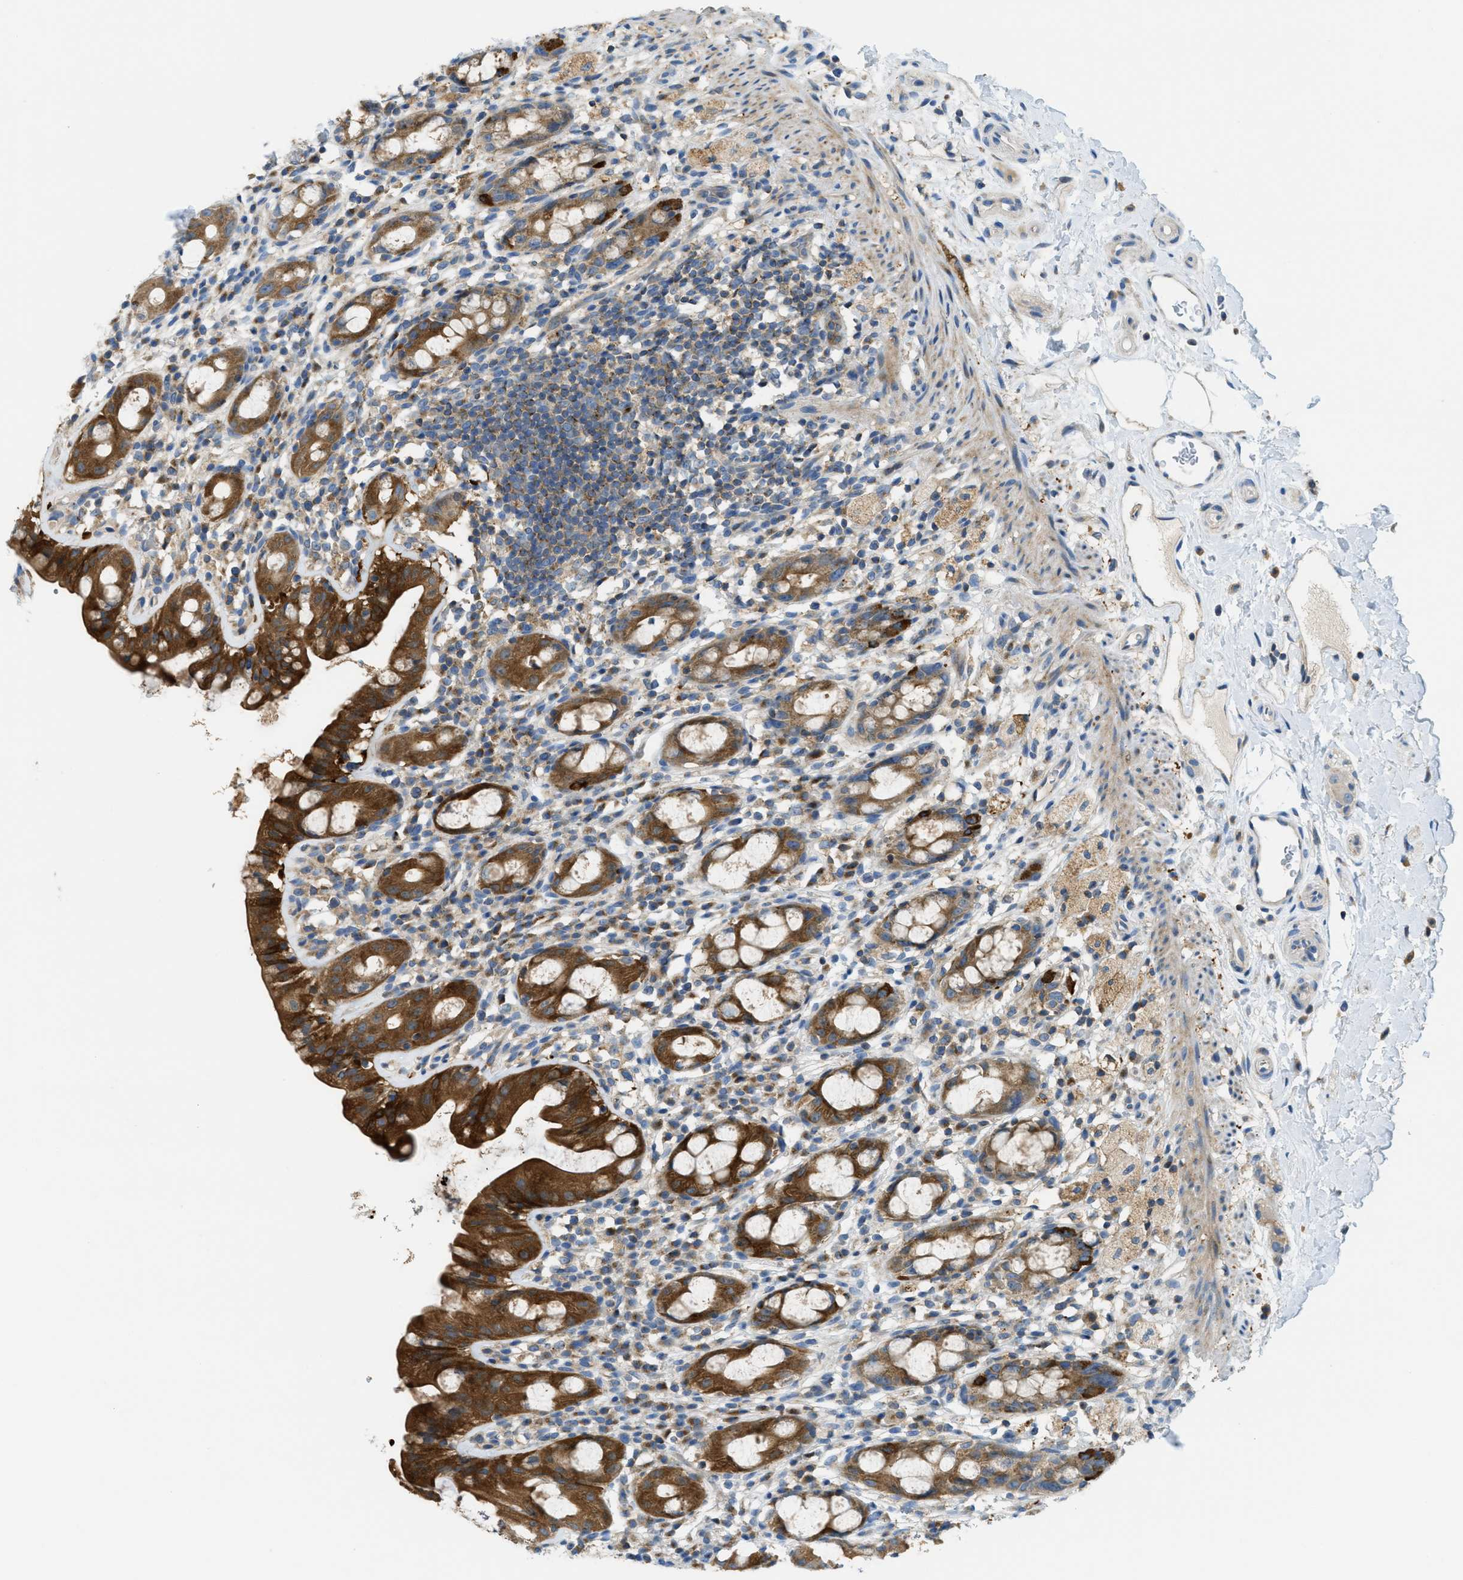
{"staining": {"intensity": "strong", "quantity": ">75%", "location": "cytoplasmic/membranous"}, "tissue": "rectum", "cell_type": "Glandular cells", "image_type": "normal", "snomed": [{"axis": "morphology", "description": "Normal tissue, NOS"}, {"axis": "topography", "description": "Rectum"}], "caption": "Strong cytoplasmic/membranous staining is seen in about >75% of glandular cells in normal rectum.", "gene": "RFFL", "patient": {"sex": "male", "age": 44}}